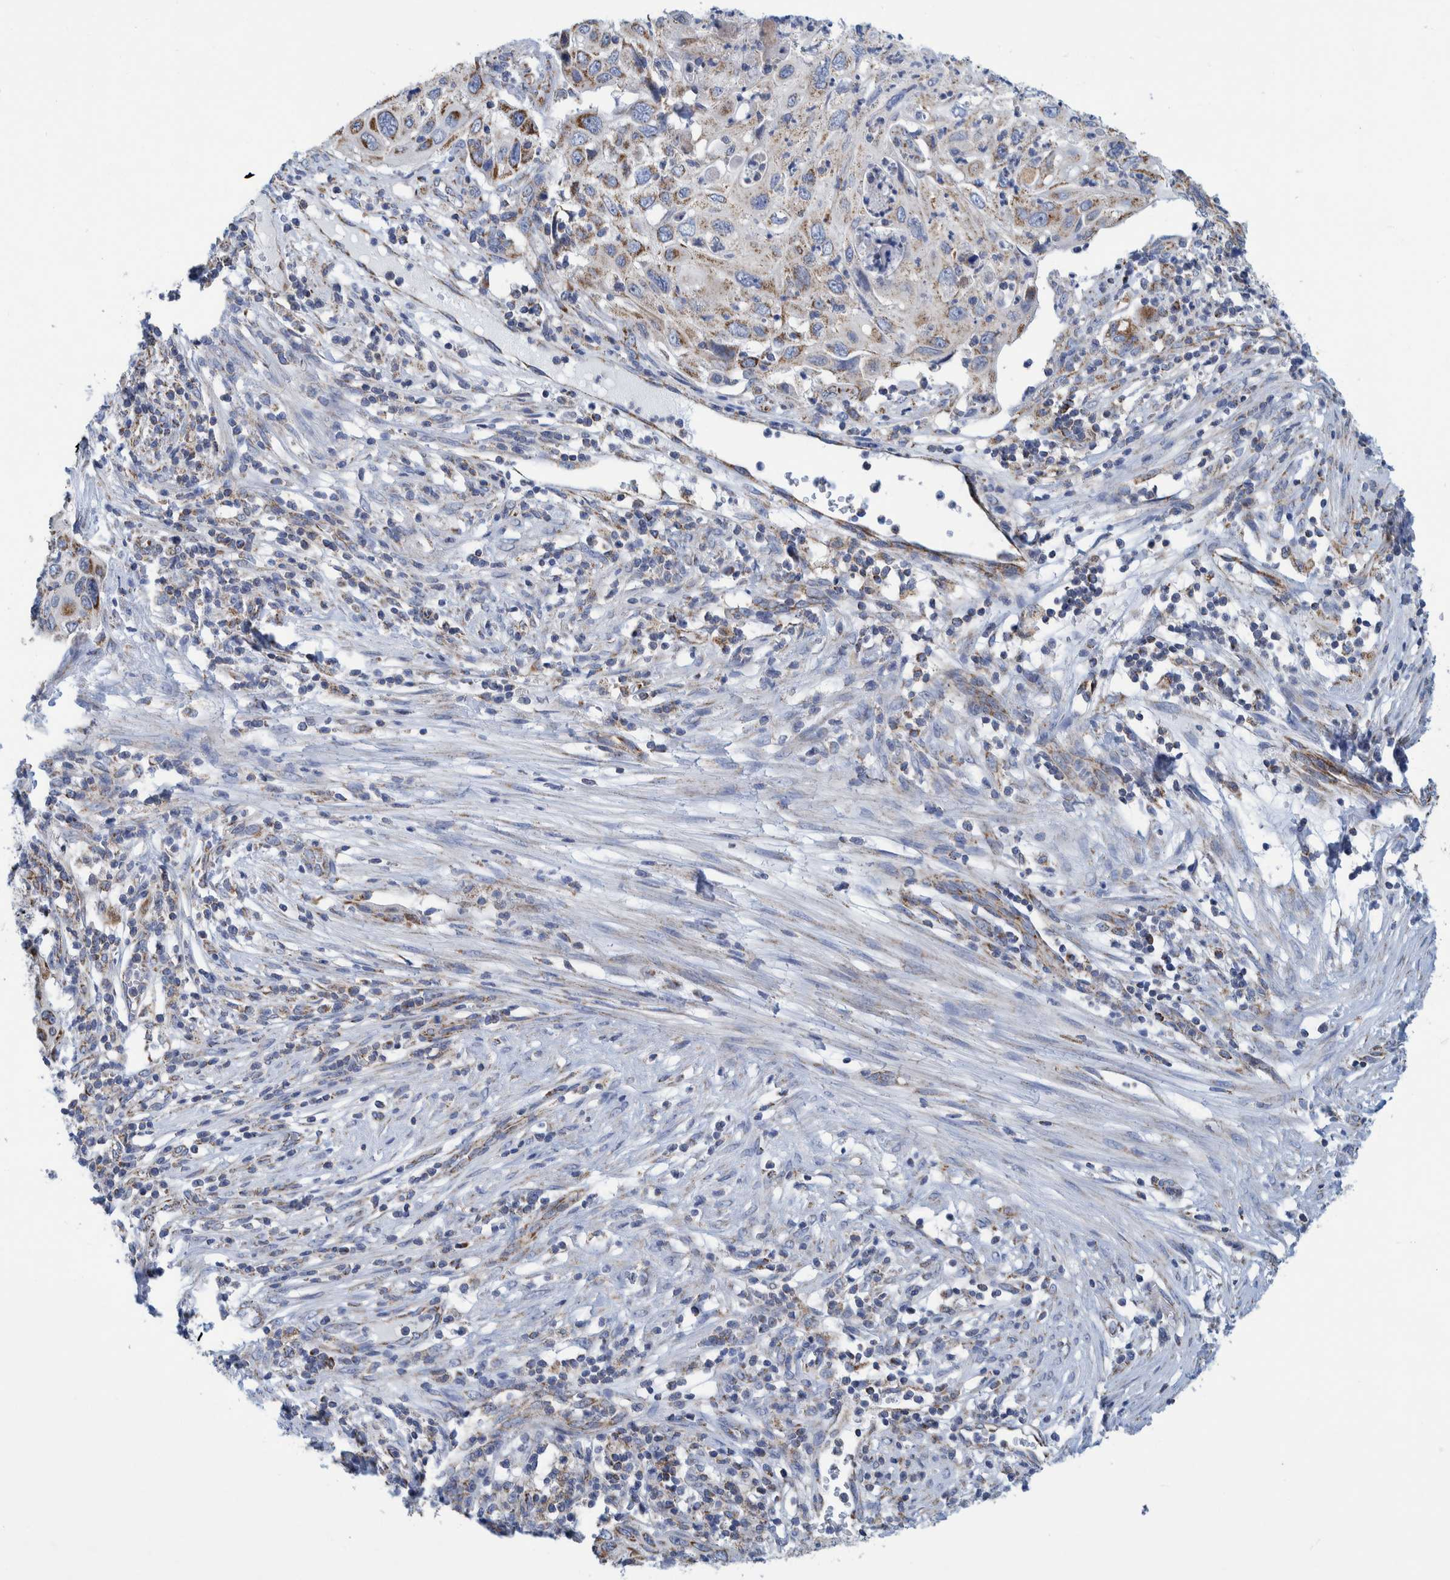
{"staining": {"intensity": "moderate", "quantity": ">75%", "location": "cytoplasmic/membranous"}, "tissue": "cervical cancer", "cell_type": "Tumor cells", "image_type": "cancer", "snomed": [{"axis": "morphology", "description": "Squamous cell carcinoma, NOS"}, {"axis": "topography", "description": "Cervix"}], "caption": "Tumor cells show medium levels of moderate cytoplasmic/membranous expression in approximately >75% of cells in human cervical squamous cell carcinoma.", "gene": "MRPS7", "patient": {"sex": "female", "age": 70}}